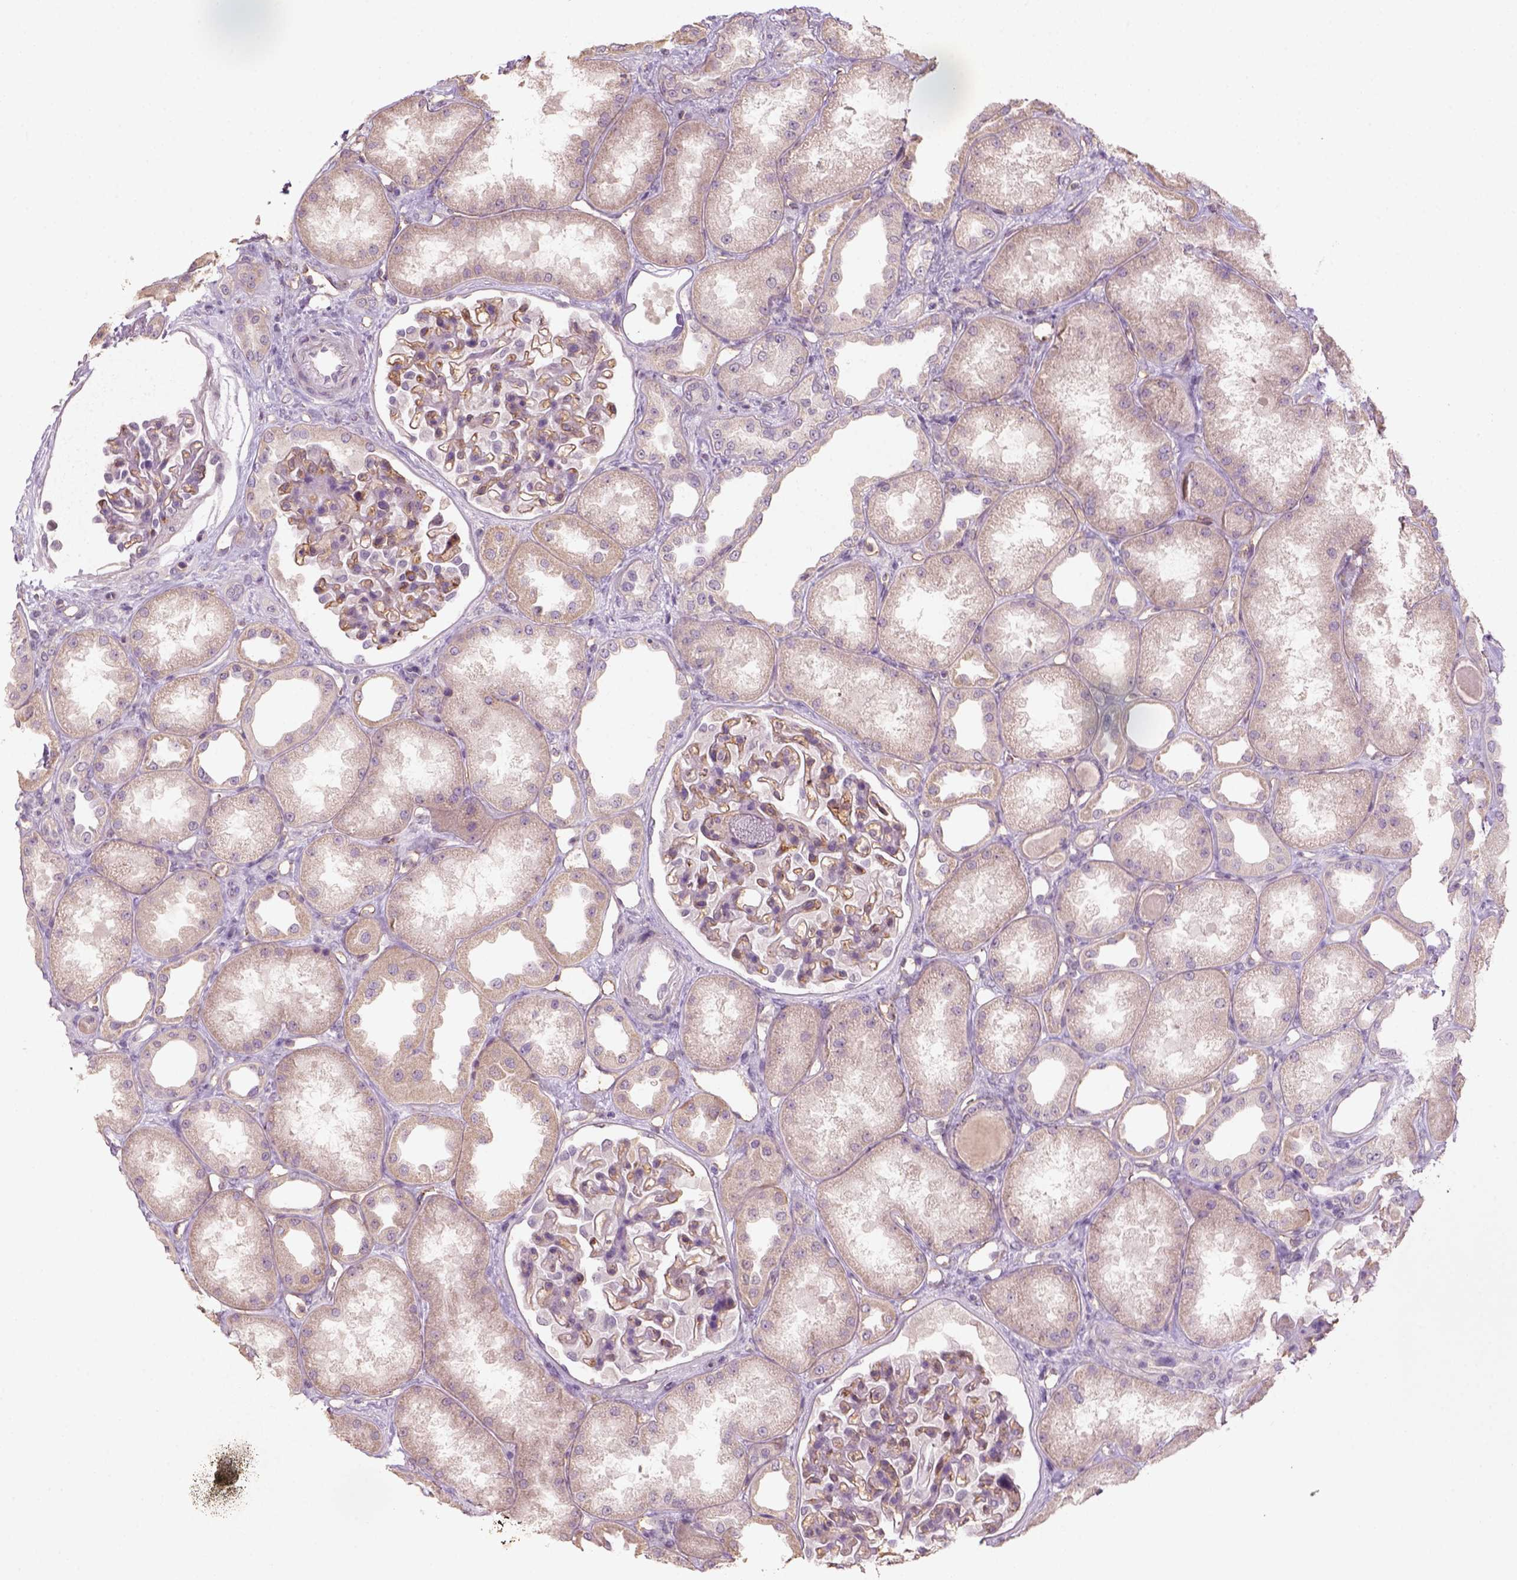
{"staining": {"intensity": "moderate", "quantity": "<25%", "location": "cytoplasmic/membranous"}, "tissue": "kidney", "cell_type": "Cells in glomeruli", "image_type": "normal", "snomed": [{"axis": "morphology", "description": "Normal tissue, NOS"}, {"axis": "topography", "description": "Kidney"}], "caption": "Immunohistochemistry image of benign human kidney stained for a protein (brown), which shows low levels of moderate cytoplasmic/membranous expression in about <25% of cells in glomeruli.", "gene": "AQP9", "patient": {"sex": "male", "age": 61}}